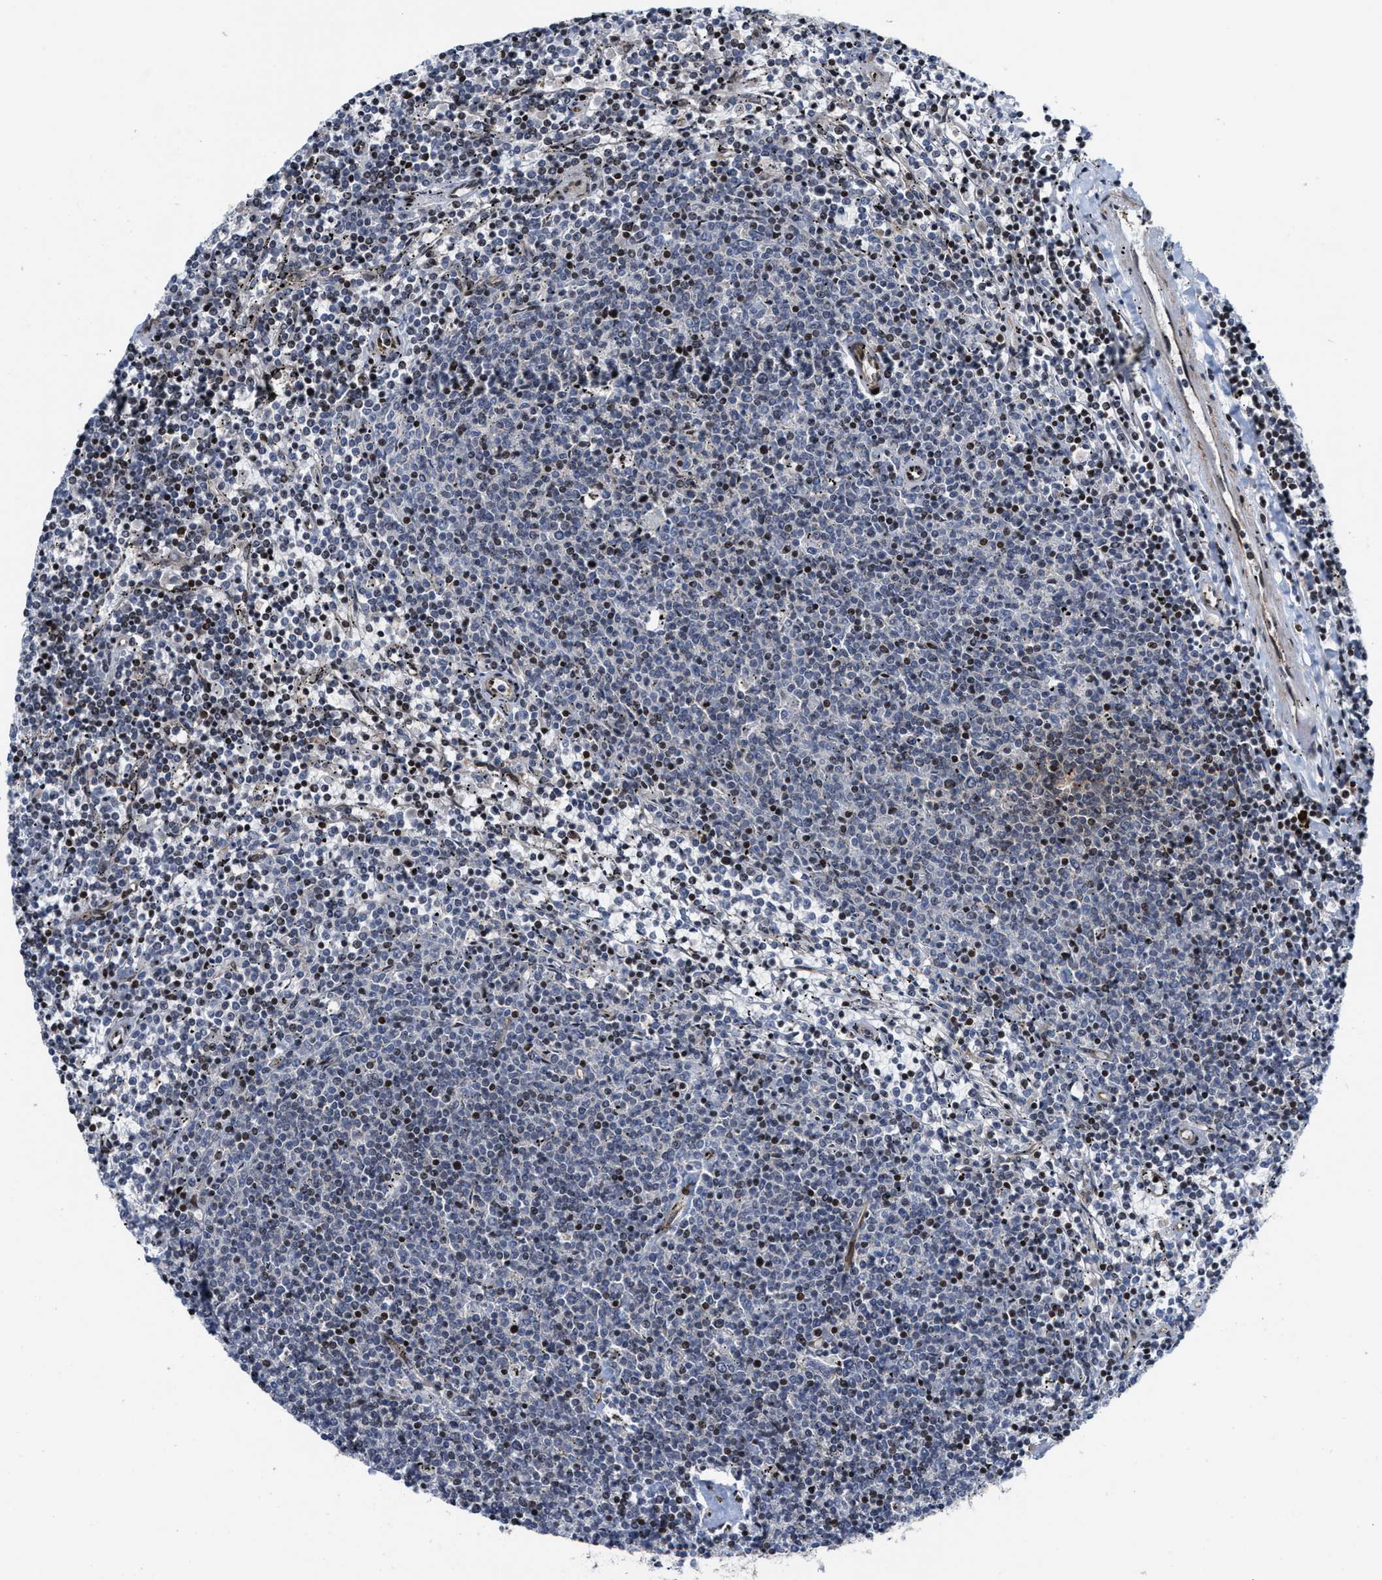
{"staining": {"intensity": "negative", "quantity": "none", "location": "none"}, "tissue": "lymphoma", "cell_type": "Tumor cells", "image_type": "cancer", "snomed": [{"axis": "morphology", "description": "Malignant lymphoma, non-Hodgkin's type, Low grade"}, {"axis": "topography", "description": "Spleen"}], "caption": "There is no significant staining in tumor cells of malignant lymphoma, non-Hodgkin's type (low-grade). Brightfield microscopy of immunohistochemistry stained with DAB (brown) and hematoxylin (blue), captured at high magnification.", "gene": "TGFB1I1", "patient": {"sex": "female", "age": 50}}